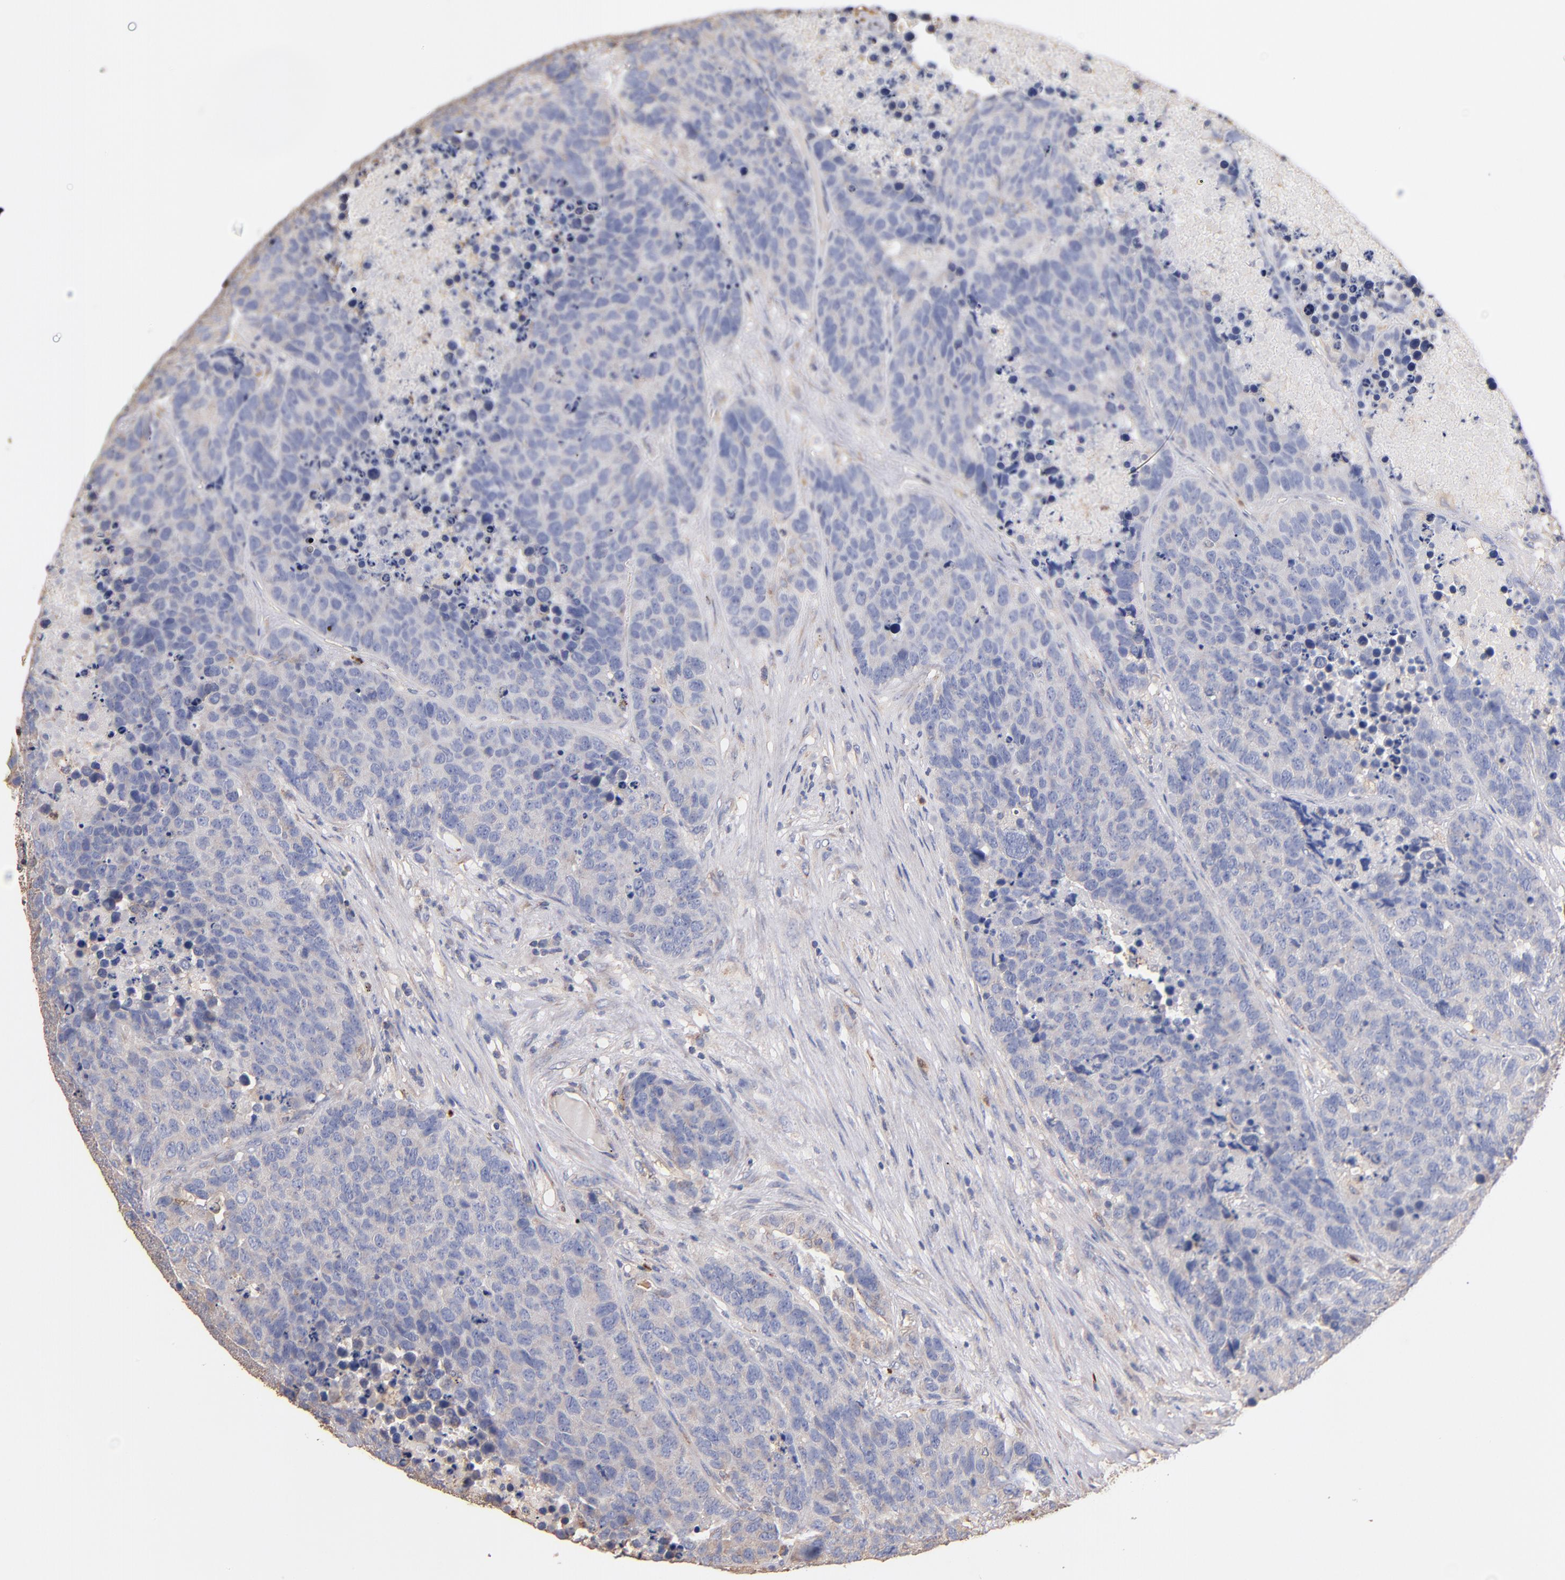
{"staining": {"intensity": "weak", "quantity": "<25%", "location": "cytoplasmic/membranous"}, "tissue": "carcinoid", "cell_type": "Tumor cells", "image_type": "cancer", "snomed": [{"axis": "morphology", "description": "Carcinoid, malignant, NOS"}, {"axis": "topography", "description": "Lung"}], "caption": "Tumor cells show no significant expression in malignant carcinoid.", "gene": "RO60", "patient": {"sex": "male", "age": 60}}